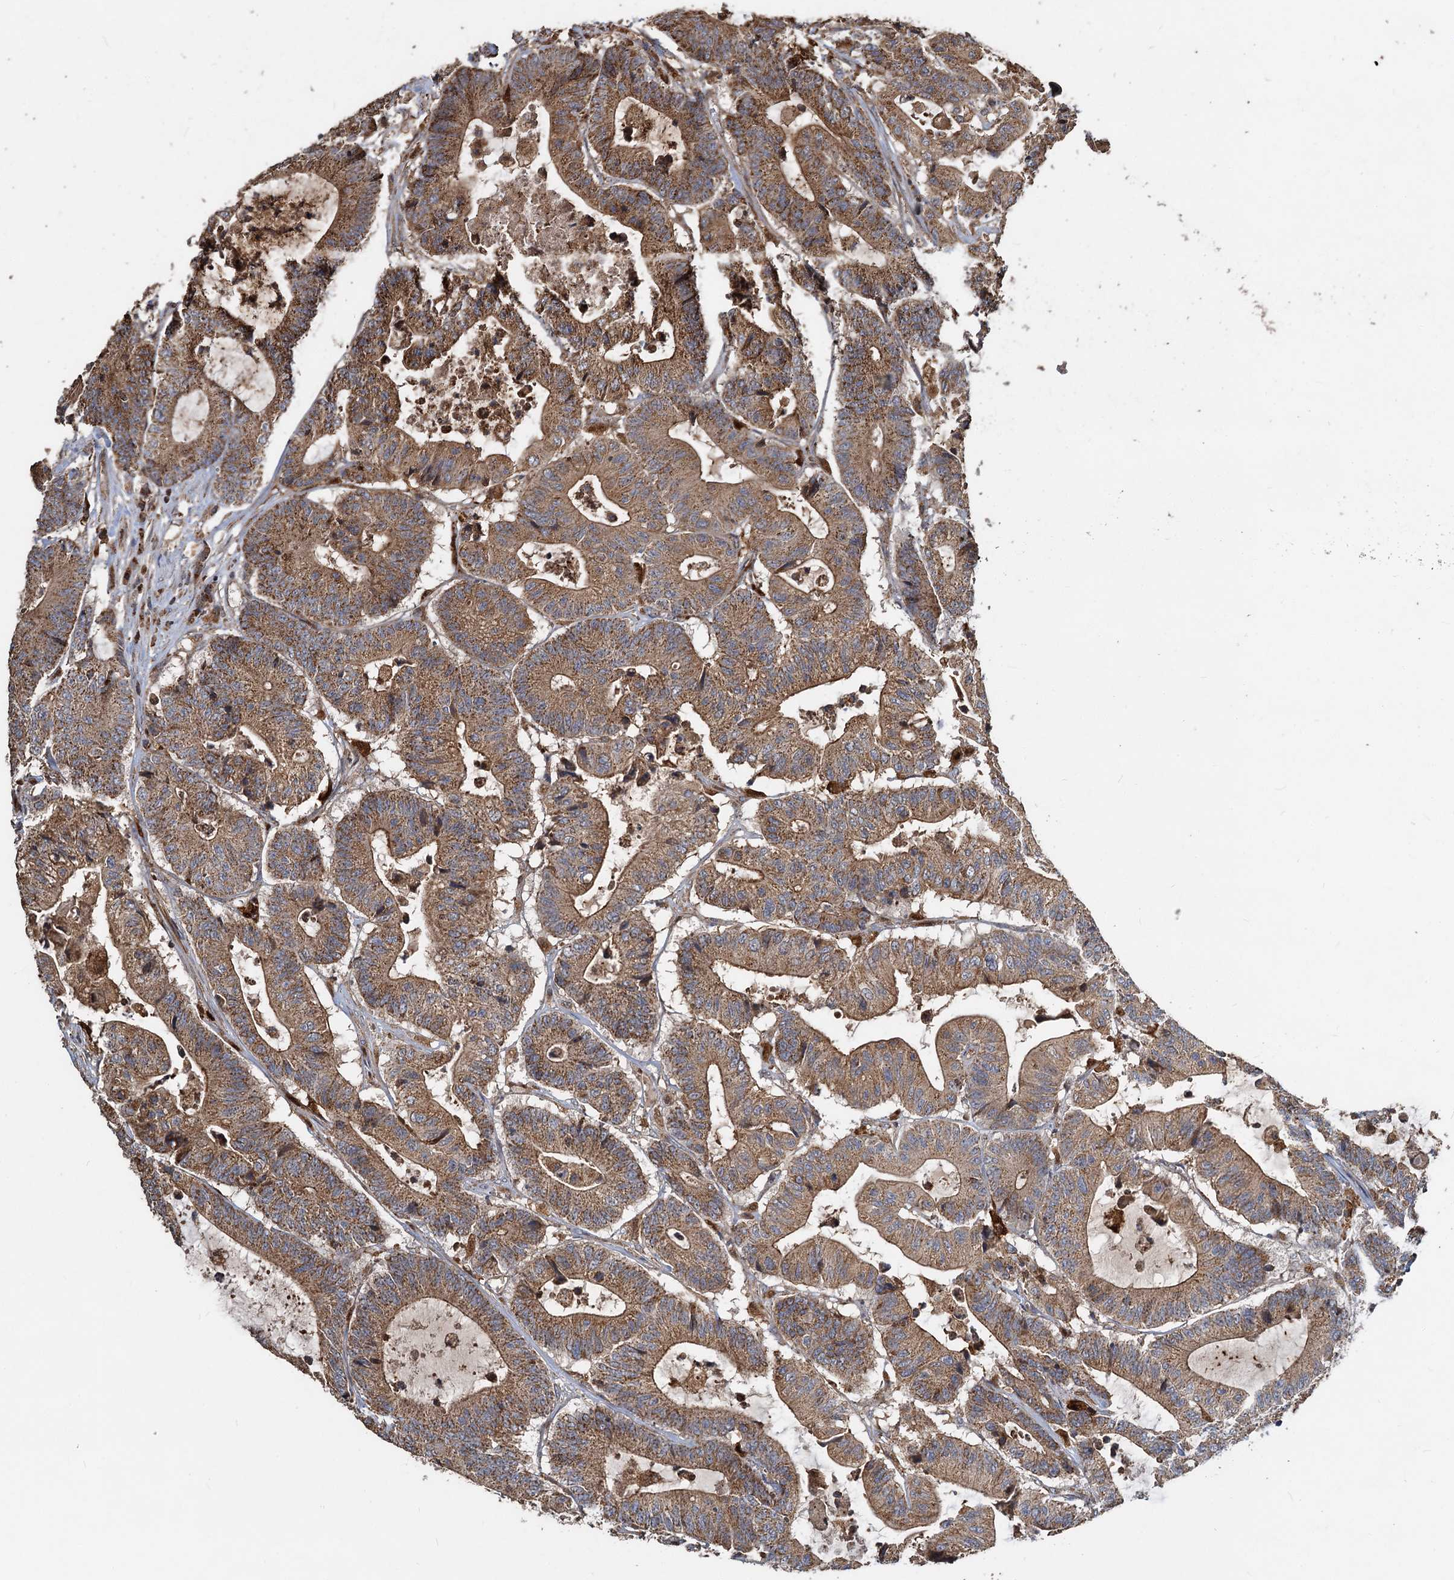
{"staining": {"intensity": "moderate", "quantity": ">75%", "location": "cytoplasmic/membranous"}, "tissue": "colorectal cancer", "cell_type": "Tumor cells", "image_type": "cancer", "snomed": [{"axis": "morphology", "description": "Adenocarcinoma, NOS"}, {"axis": "topography", "description": "Colon"}], "caption": "This photomicrograph reveals IHC staining of human colorectal cancer, with medium moderate cytoplasmic/membranous expression in about >75% of tumor cells.", "gene": "SDS", "patient": {"sex": "female", "age": 84}}